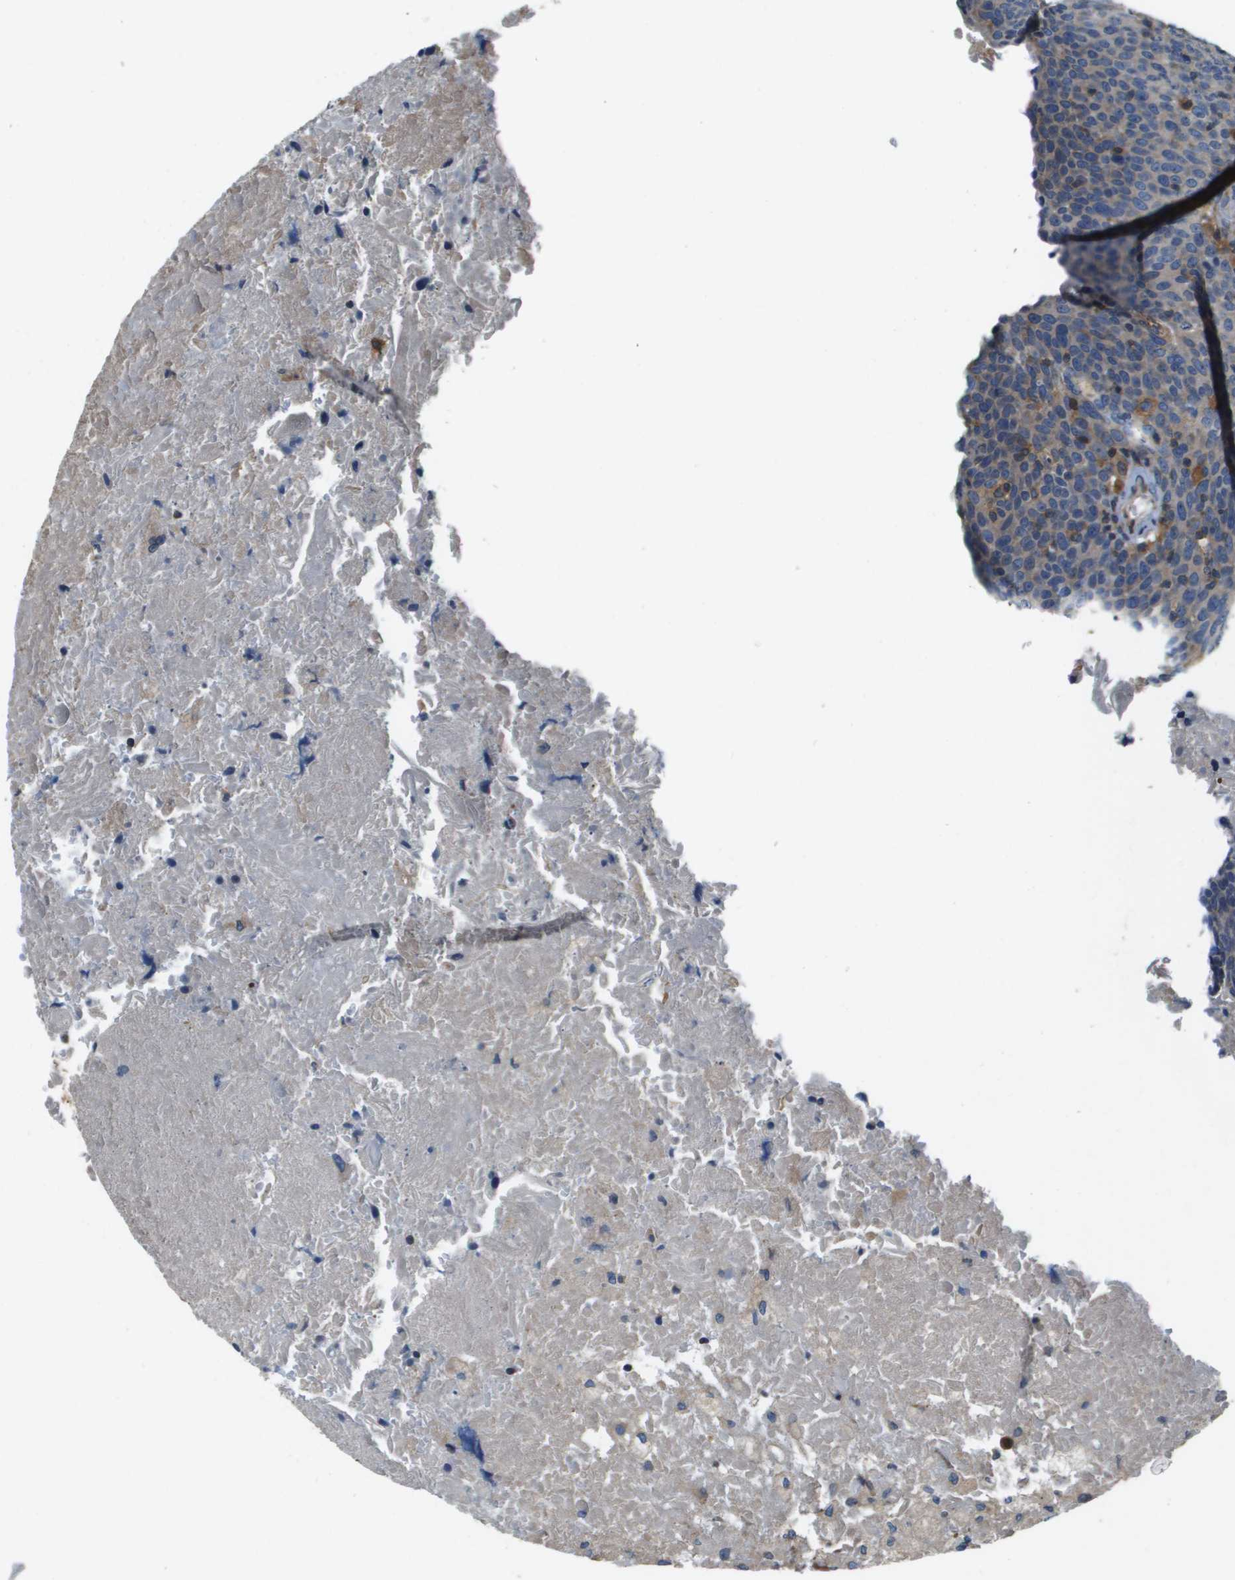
{"staining": {"intensity": "negative", "quantity": "none", "location": "none"}, "tissue": "head and neck cancer", "cell_type": "Tumor cells", "image_type": "cancer", "snomed": [{"axis": "morphology", "description": "Squamous cell carcinoma, NOS"}, {"axis": "morphology", "description": "Squamous cell carcinoma, metastatic, NOS"}, {"axis": "topography", "description": "Lymph node"}, {"axis": "topography", "description": "Head-Neck"}], "caption": "Human head and neck squamous cell carcinoma stained for a protein using immunohistochemistry (IHC) exhibits no expression in tumor cells.", "gene": "SAMSN1", "patient": {"sex": "male", "age": 62}}